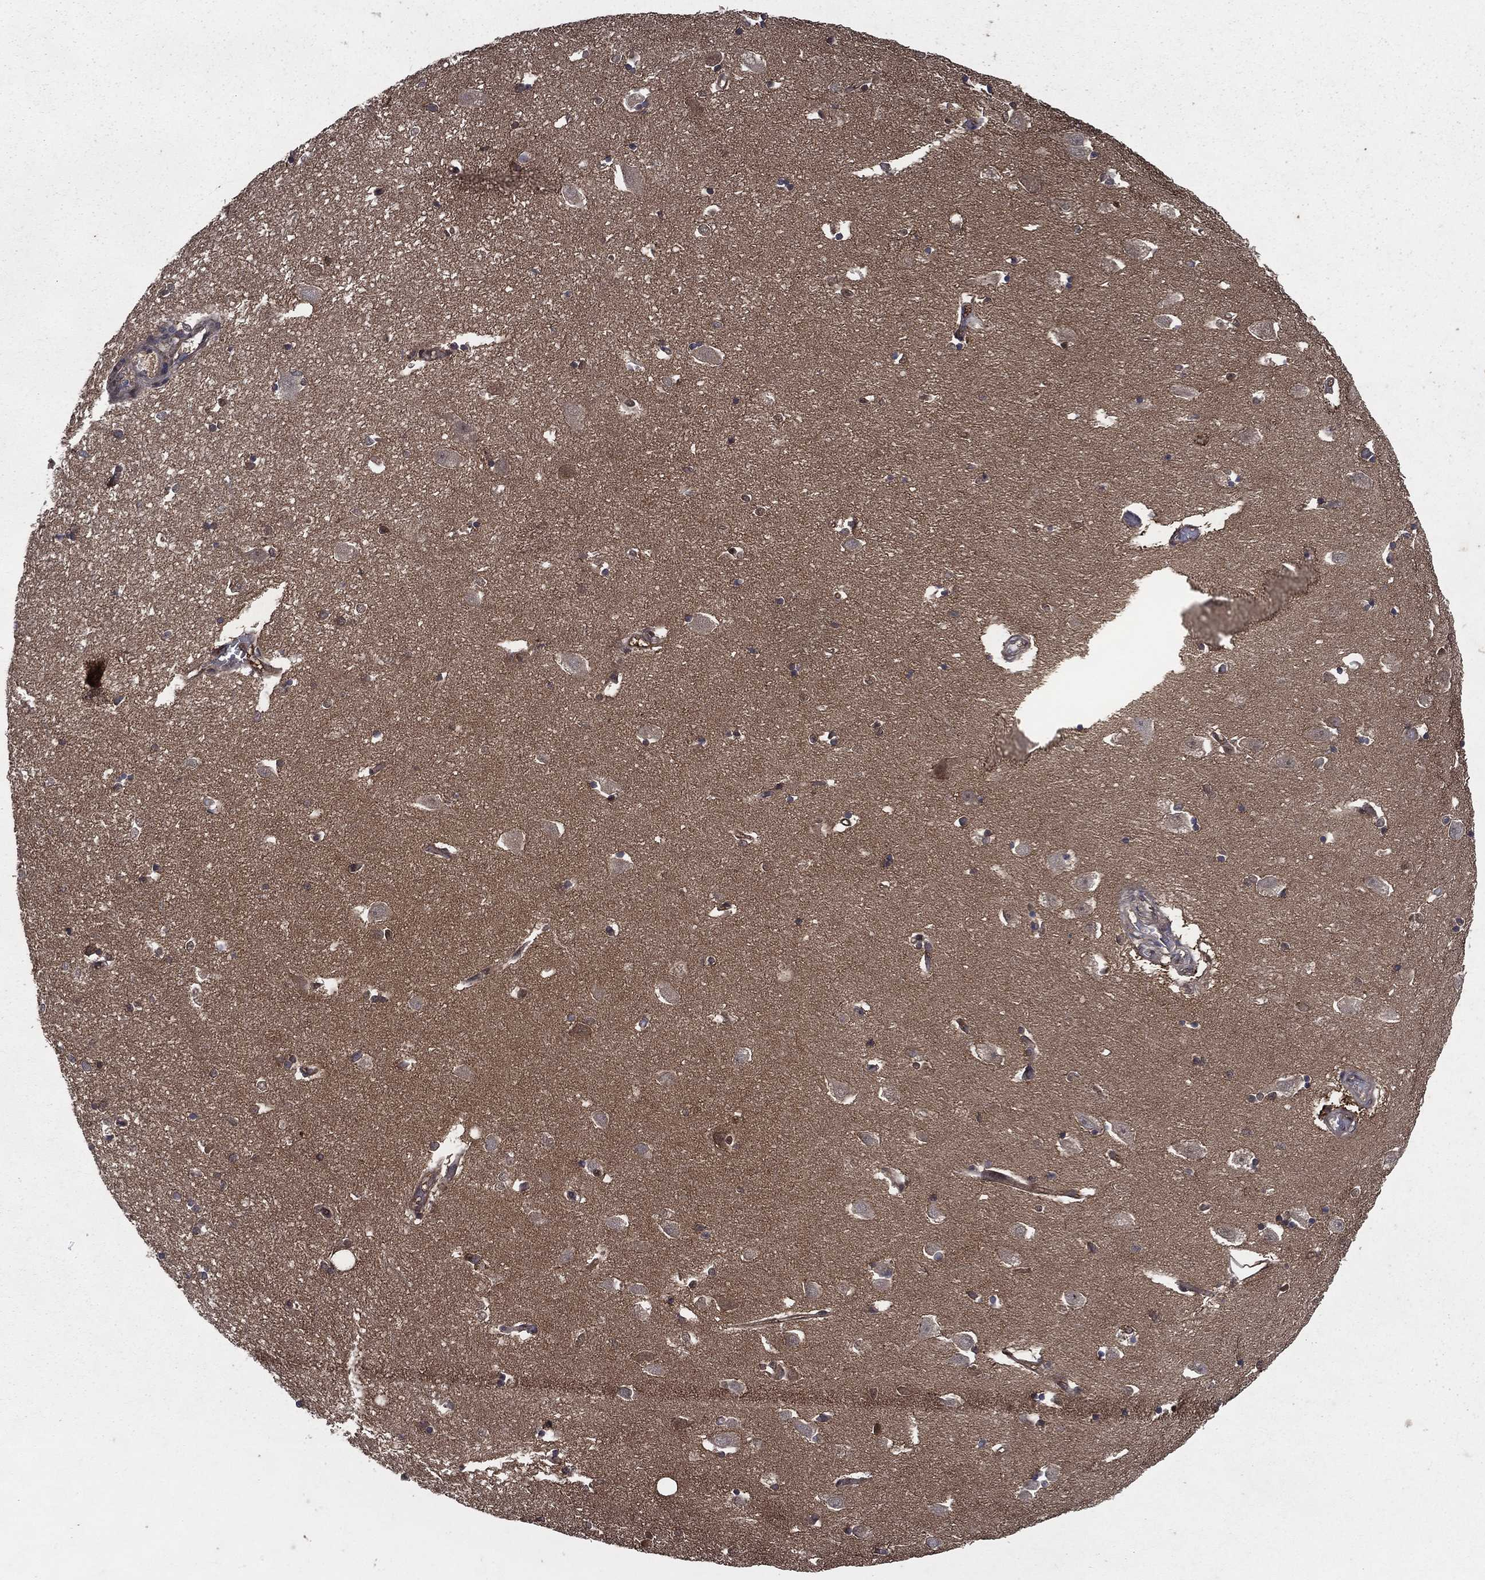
{"staining": {"intensity": "negative", "quantity": "none", "location": "none"}, "tissue": "hippocampus", "cell_type": "Glial cells", "image_type": "normal", "snomed": [{"axis": "morphology", "description": "Normal tissue, NOS"}, {"axis": "topography", "description": "Lateral ventricle wall"}, {"axis": "topography", "description": "Hippocampus"}], "caption": "Protein analysis of normal hippocampus displays no significant positivity in glial cells.", "gene": "FGD1", "patient": {"sex": "female", "age": 63}}